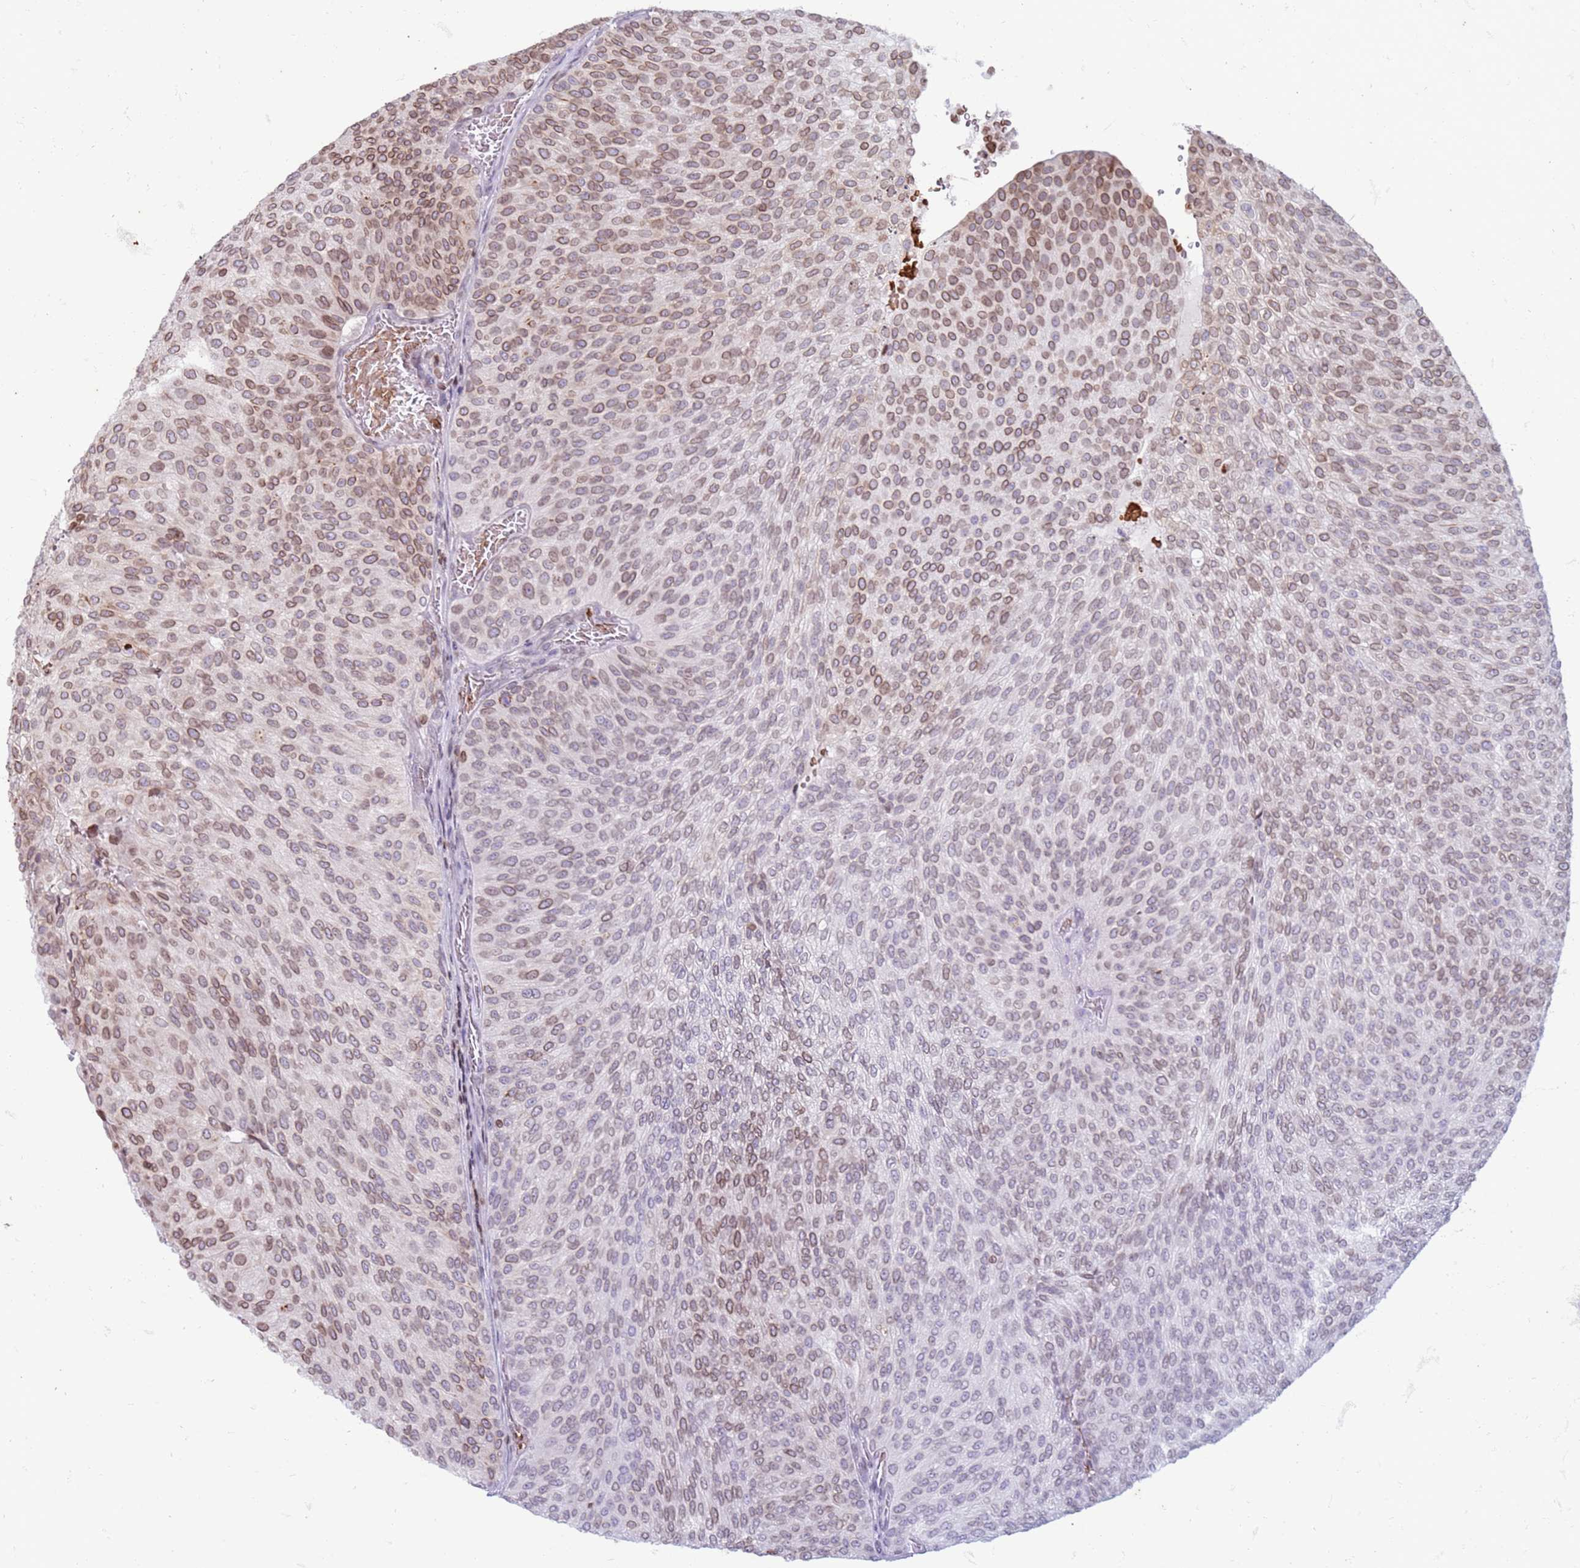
{"staining": {"intensity": "moderate", "quantity": ">75%", "location": "cytoplasmic/membranous,nuclear"}, "tissue": "urothelial cancer", "cell_type": "Tumor cells", "image_type": "cancer", "snomed": [{"axis": "morphology", "description": "Urothelial carcinoma, High grade"}, {"axis": "topography", "description": "Urinary bladder"}], "caption": "High-grade urothelial carcinoma stained for a protein reveals moderate cytoplasmic/membranous and nuclear positivity in tumor cells.", "gene": "METTL25B", "patient": {"sex": "female", "age": 79}}